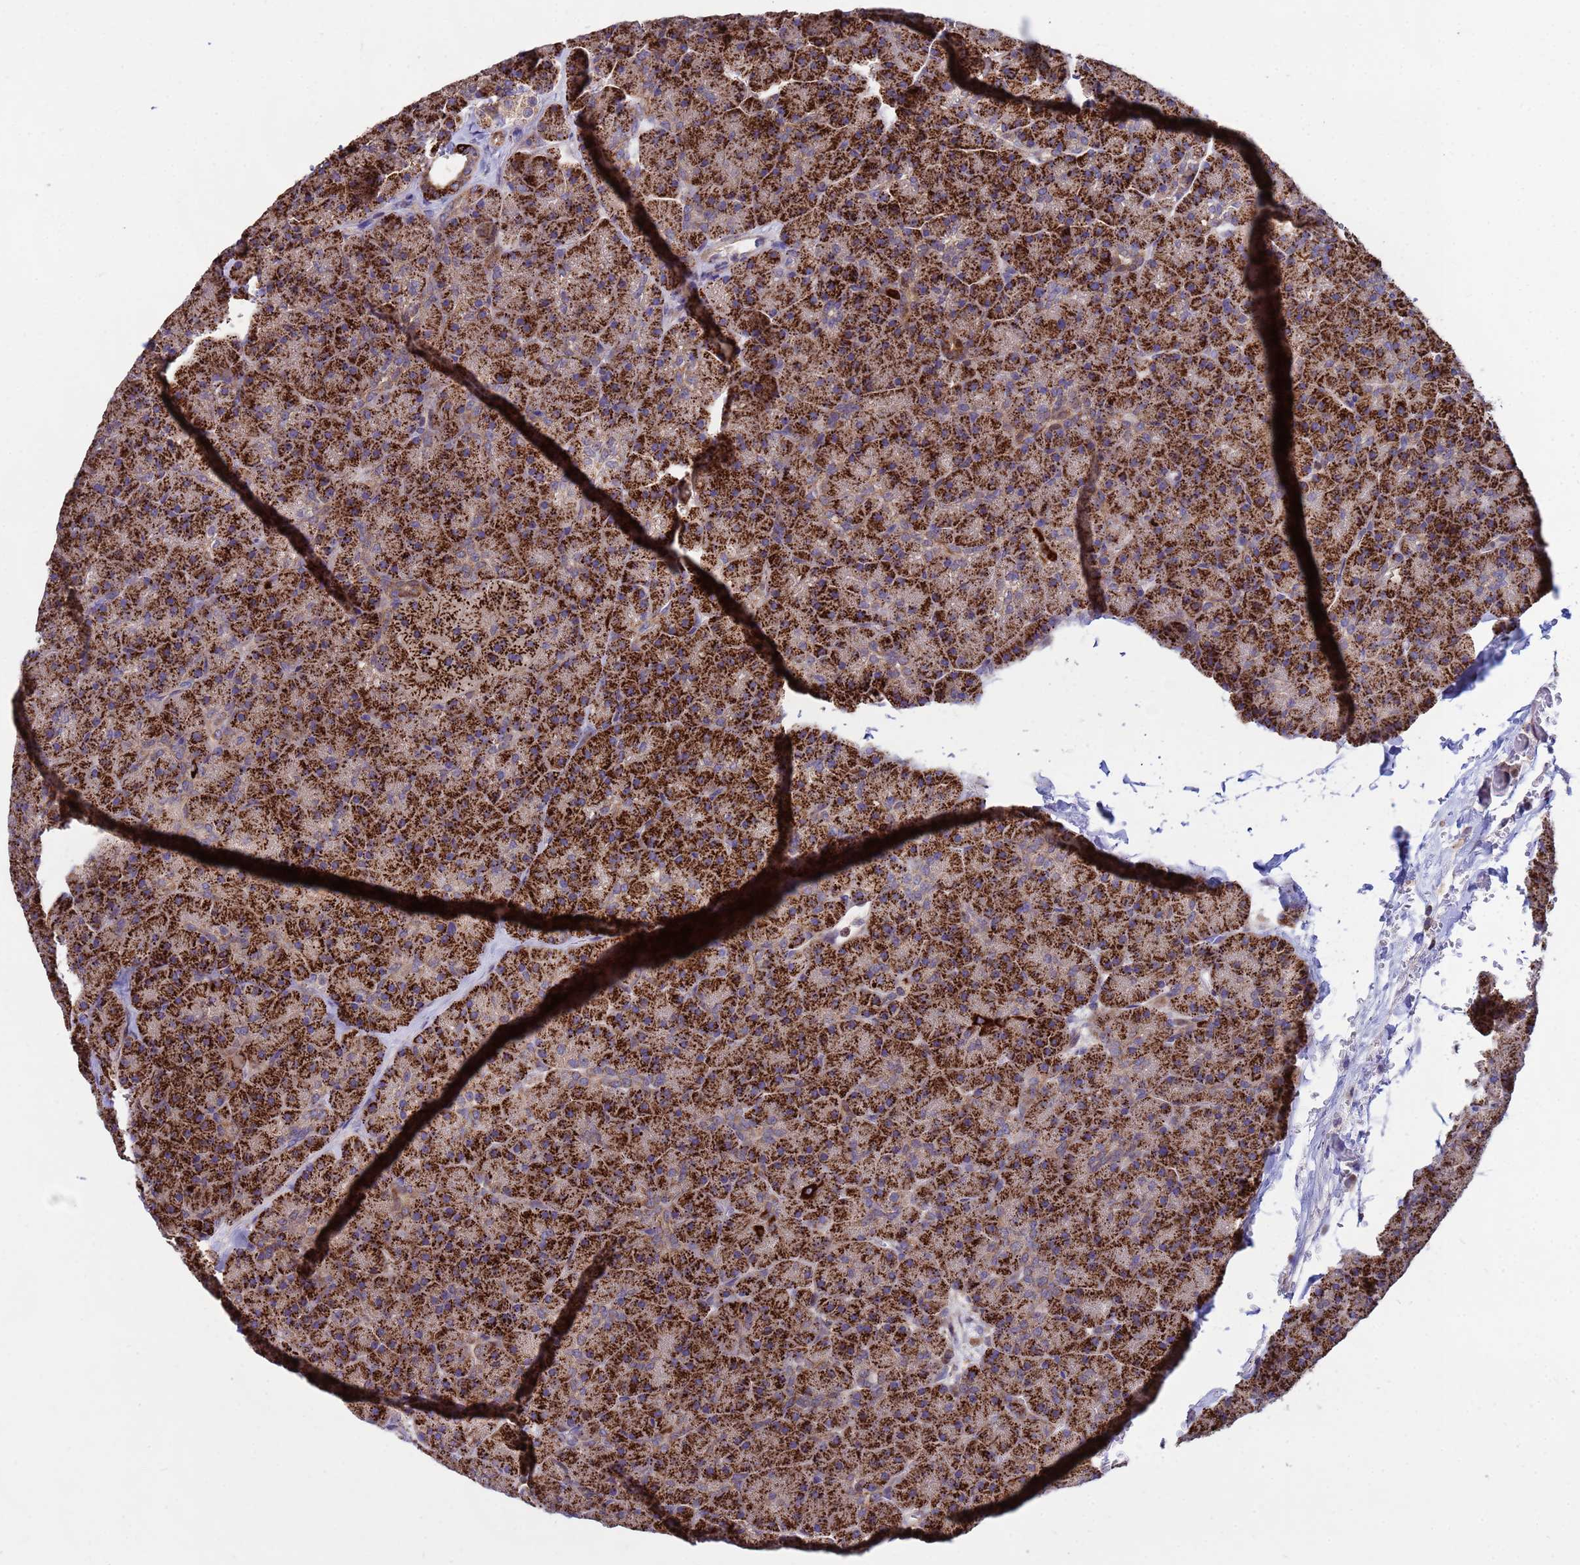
{"staining": {"intensity": "strong", "quantity": ">75%", "location": "cytoplasmic/membranous"}, "tissue": "pancreas", "cell_type": "Exocrine glandular cells", "image_type": "normal", "snomed": [{"axis": "morphology", "description": "Normal tissue, NOS"}, {"axis": "topography", "description": "Pancreas"}], "caption": "Exocrine glandular cells display strong cytoplasmic/membranous positivity in approximately >75% of cells in benign pancreas. (DAB IHC, brown staining for protein, blue staining for nuclei).", "gene": "TUBGCP3", "patient": {"sex": "male", "age": 36}}